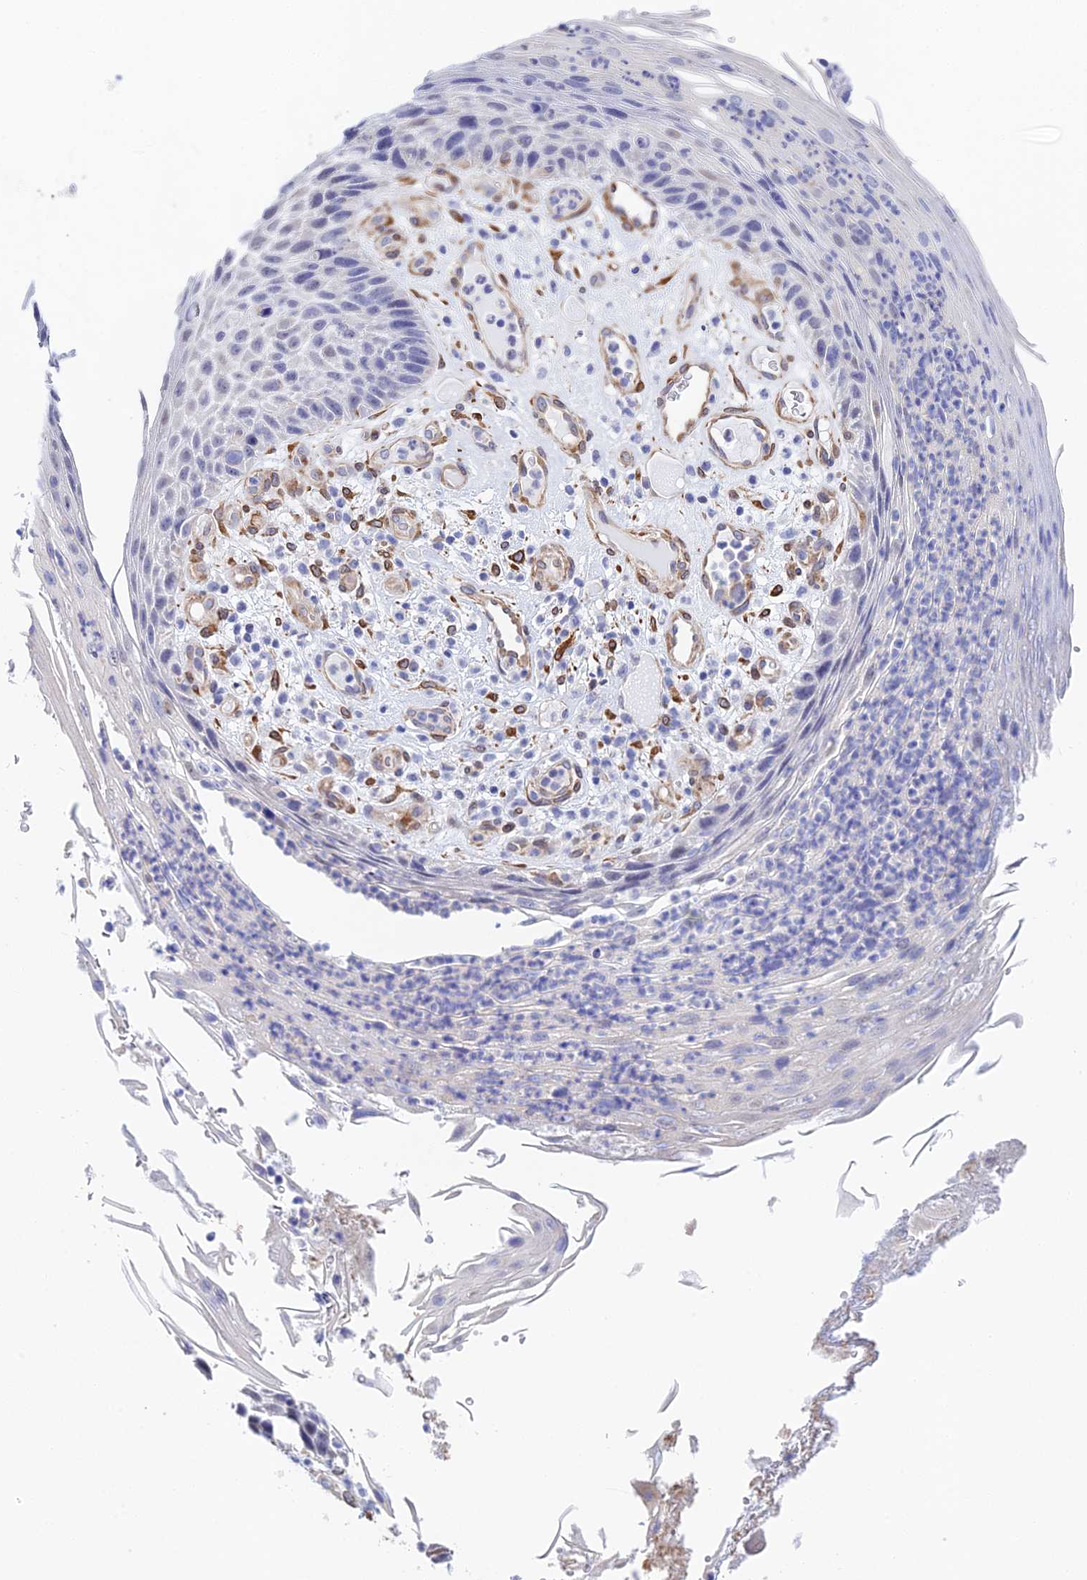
{"staining": {"intensity": "negative", "quantity": "none", "location": "none"}, "tissue": "skin cancer", "cell_type": "Tumor cells", "image_type": "cancer", "snomed": [{"axis": "morphology", "description": "Squamous cell carcinoma, NOS"}, {"axis": "topography", "description": "Skin"}], "caption": "Protein analysis of squamous cell carcinoma (skin) exhibits no significant expression in tumor cells.", "gene": "MXRA7", "patient": {"sex": "female", "age": 88}}